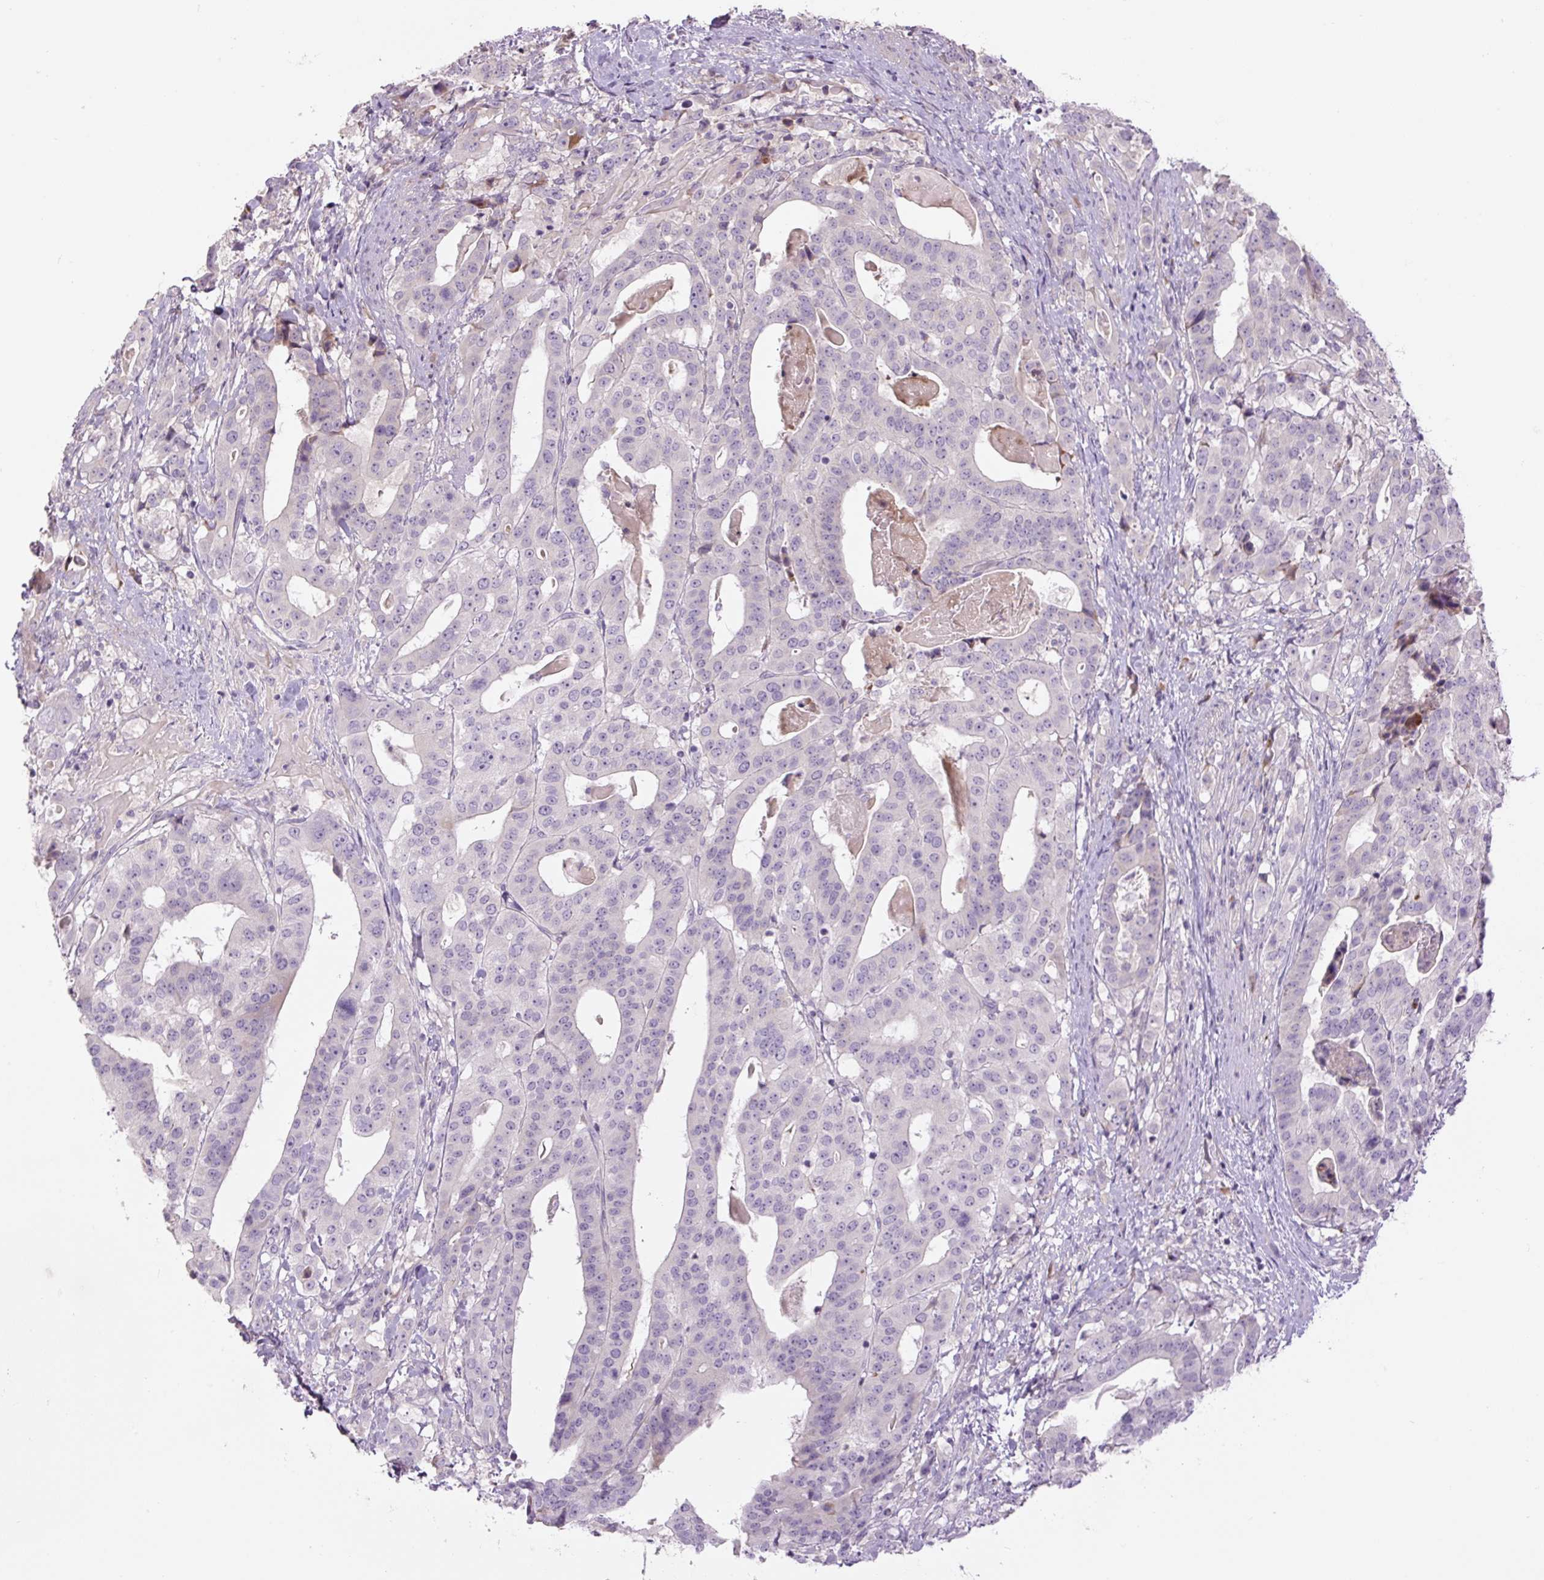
{"staining": {"intensity": "negative", "quantity": "none", "location": "none"}, "tissue": "stomach cancer", "cell_type": "Tumor cells", "image_type": "cancer", "snomed": [{"axis": "morphology", "description": "Adenocarcinoma, NOS"}, {"axis": "topography", "description": "Stomach"}], "caption": "This is a histopathology image of immunohistochemistry staining of stomach cancer (adenocarcinoma), which shows no positivity in tumor cells.", "gene": "TMEM100", "patient": {"sex": "male", "age": 48}}